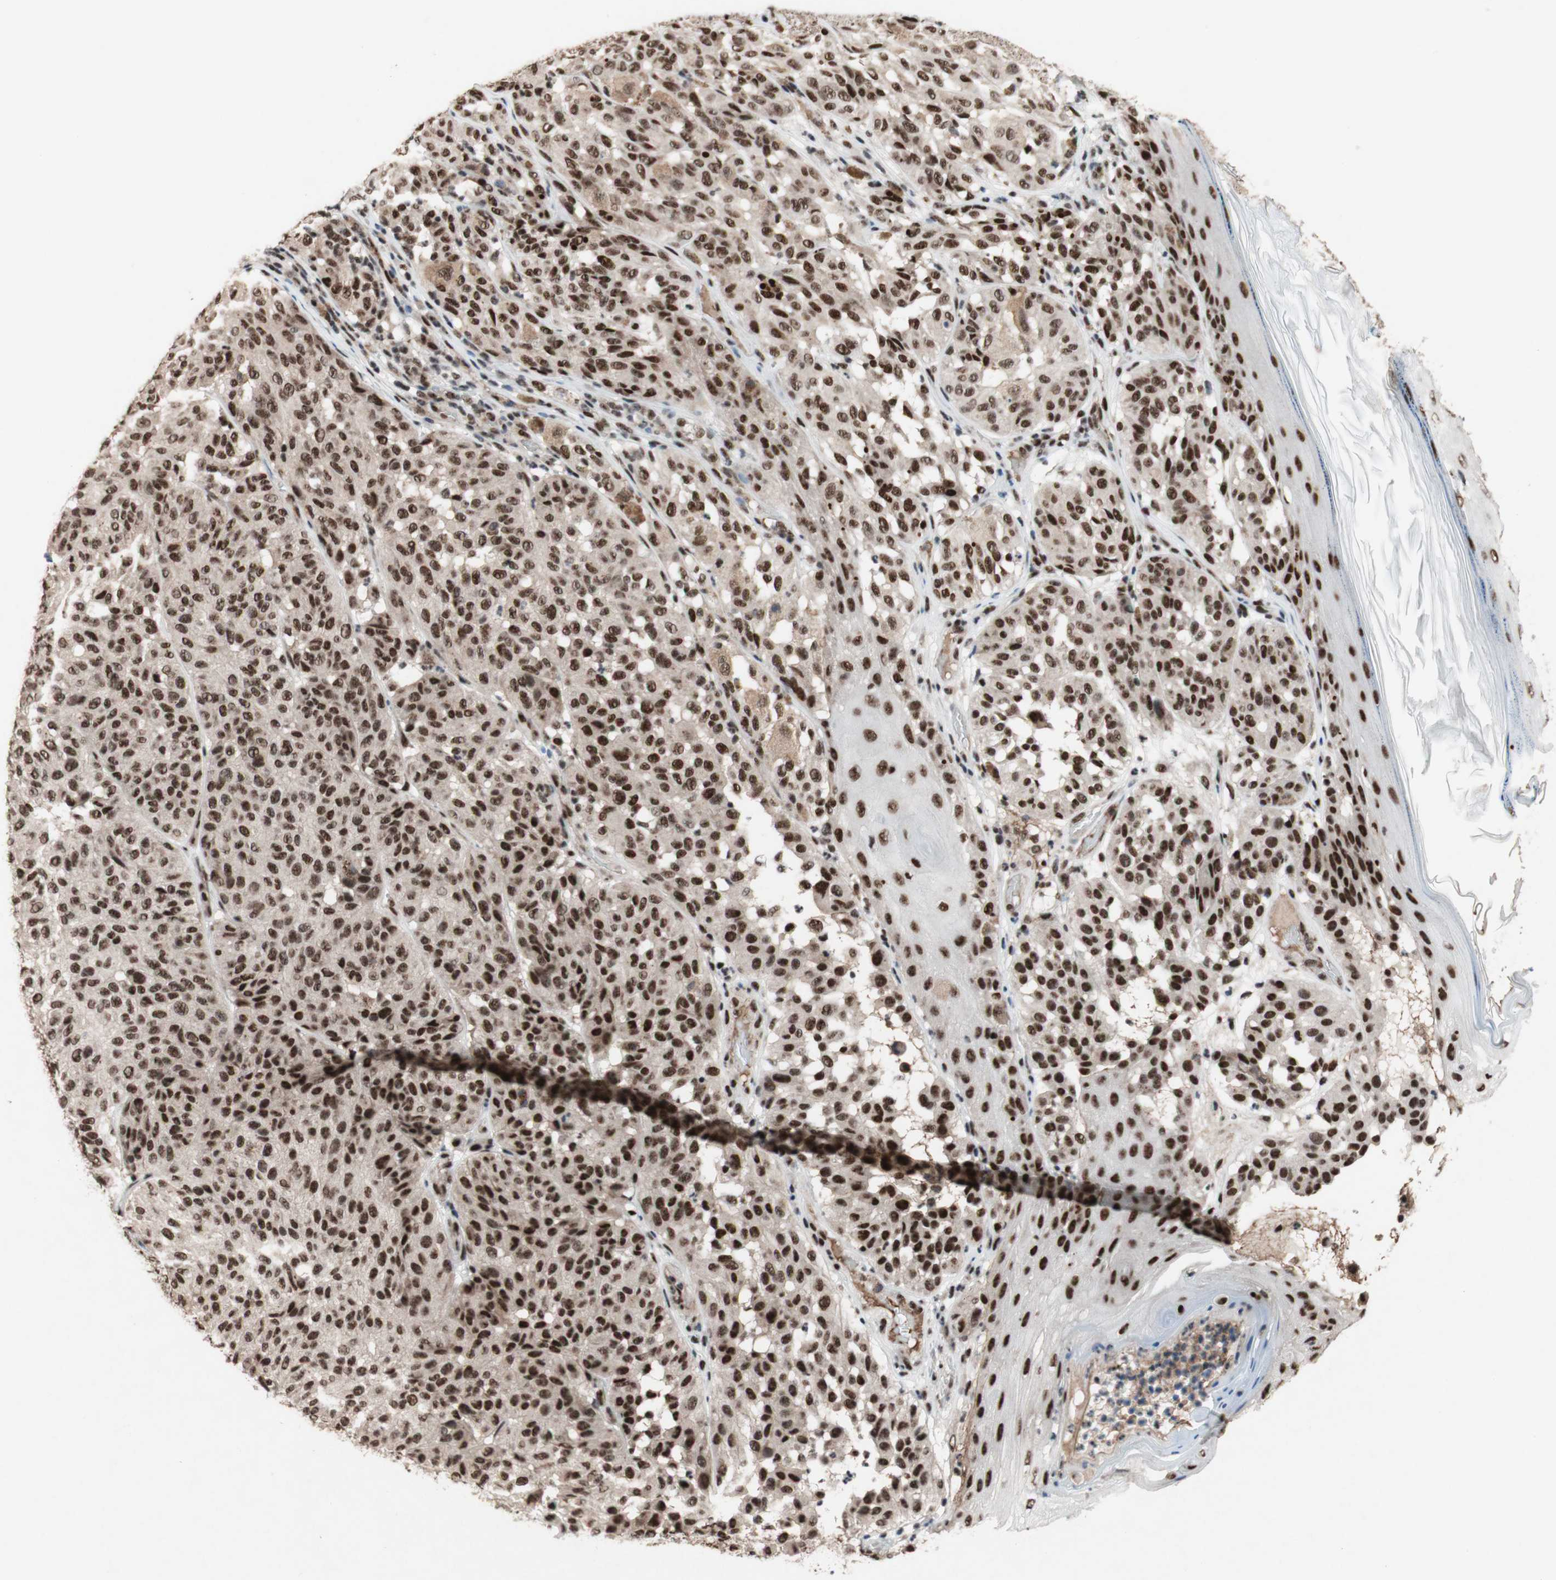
{"staining": {"intensity": "strong", "quantity": ">75%", "location": "nuclear"}, "tissue": "melanoma", "cell_type": "Tumor cells", "image_type": "cancer", "snomed": [{"axis": "morphology", "description": "Malignant melanoma, NOS"}, {"axis": "topography", "description": "Skin"}], "caption": "Melanoma stained for a protein reveals strong nuclear positivity in tumor cells.", "gene": "TLE1", "patient": {"sex": "female", "age": 46}}